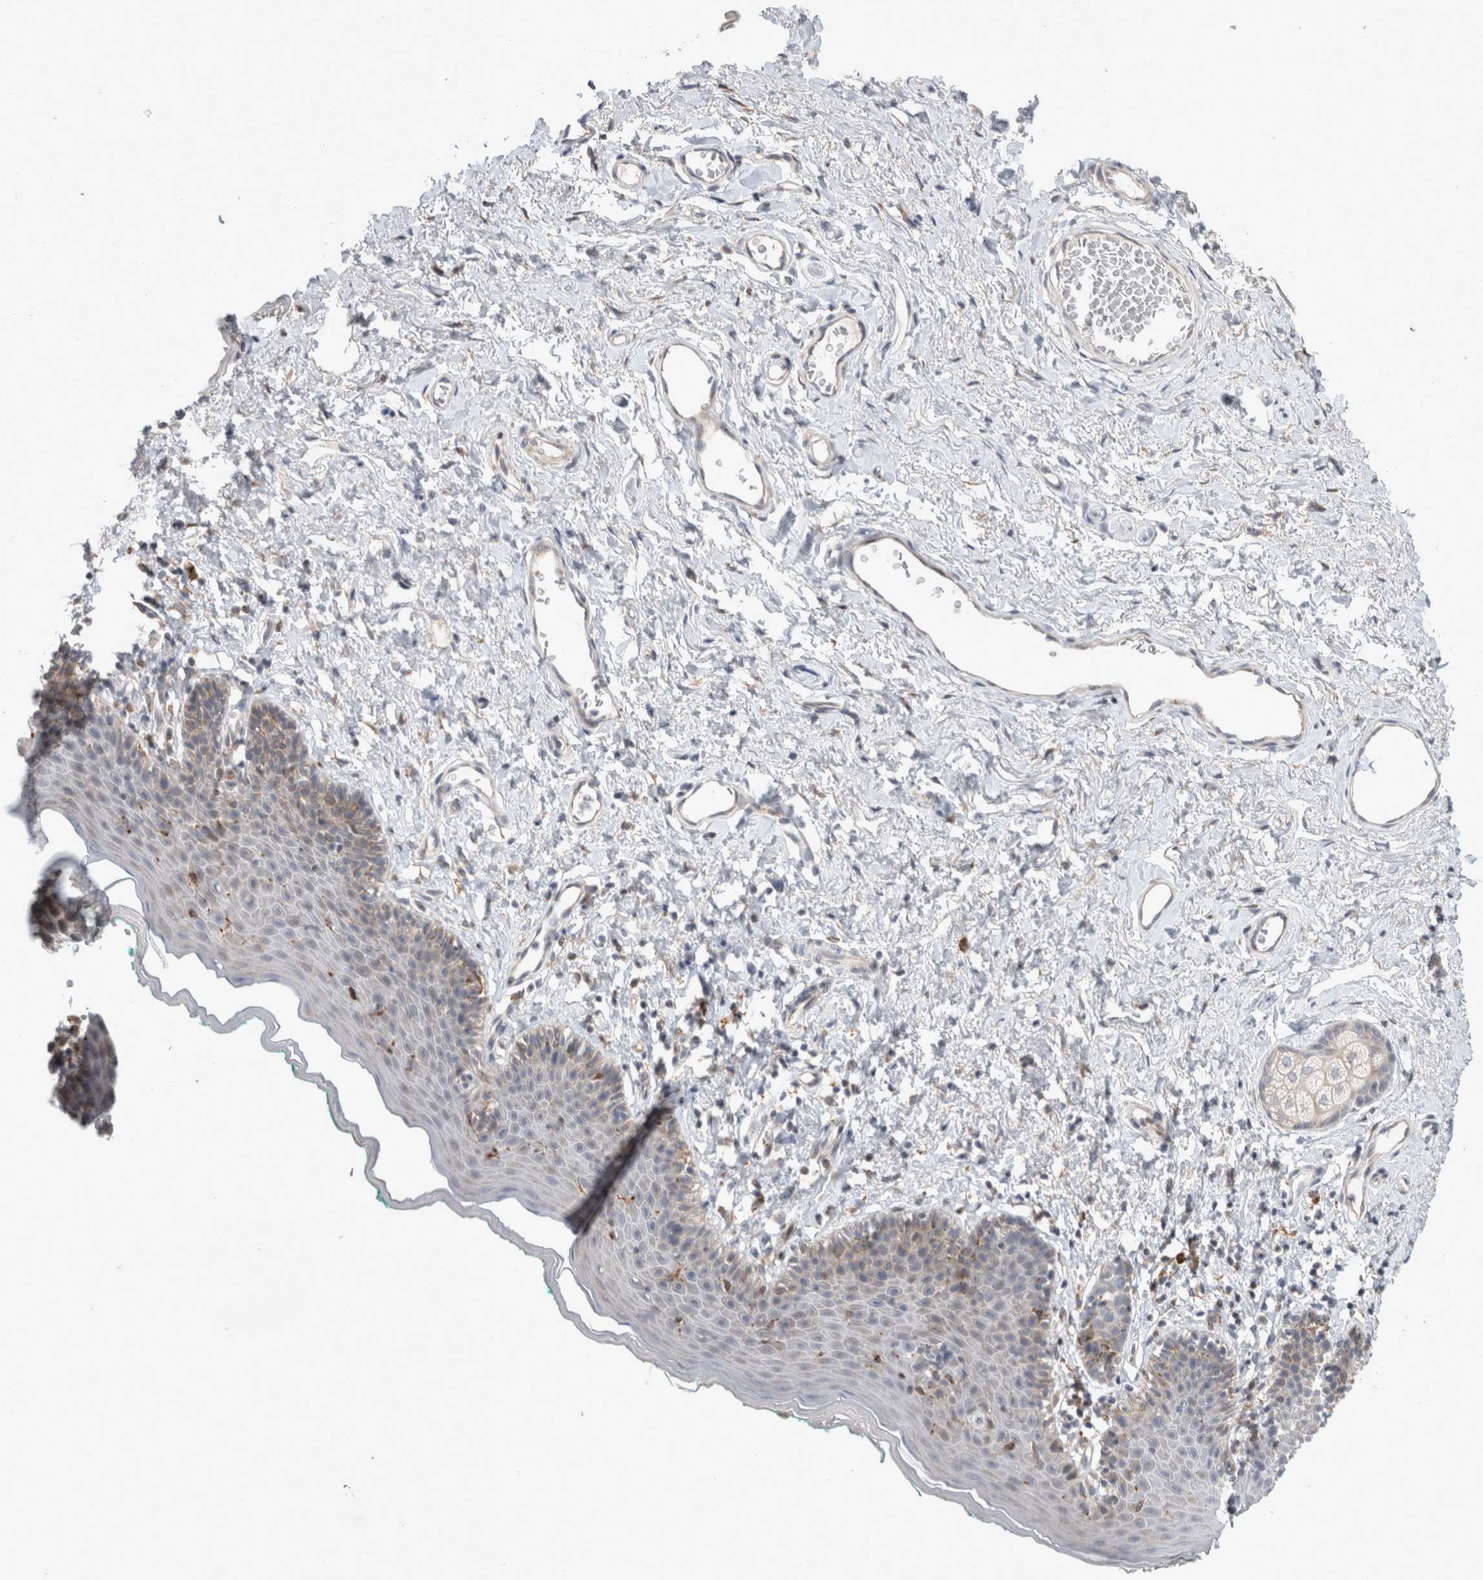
{"staining": {"intensity": "weak", "quantity": "<25%", "location": "cytoplasmic/membranous"}, "tissue": "skin", "cell_type": "Epidermal cells", "image_type": "normal", "snomed": [{"axis": "morphology", "description": "Normal tissue, NOS"}, {"axis": "topography", "description": "Vulva"}], "caption": "This is a micrograph of immunohistochemistry (IHC) staining of normal skin, which shows no expression in epidermal cells.", "gene": "TRMT9B", "patient": {"sex": "female", "age": 66}}